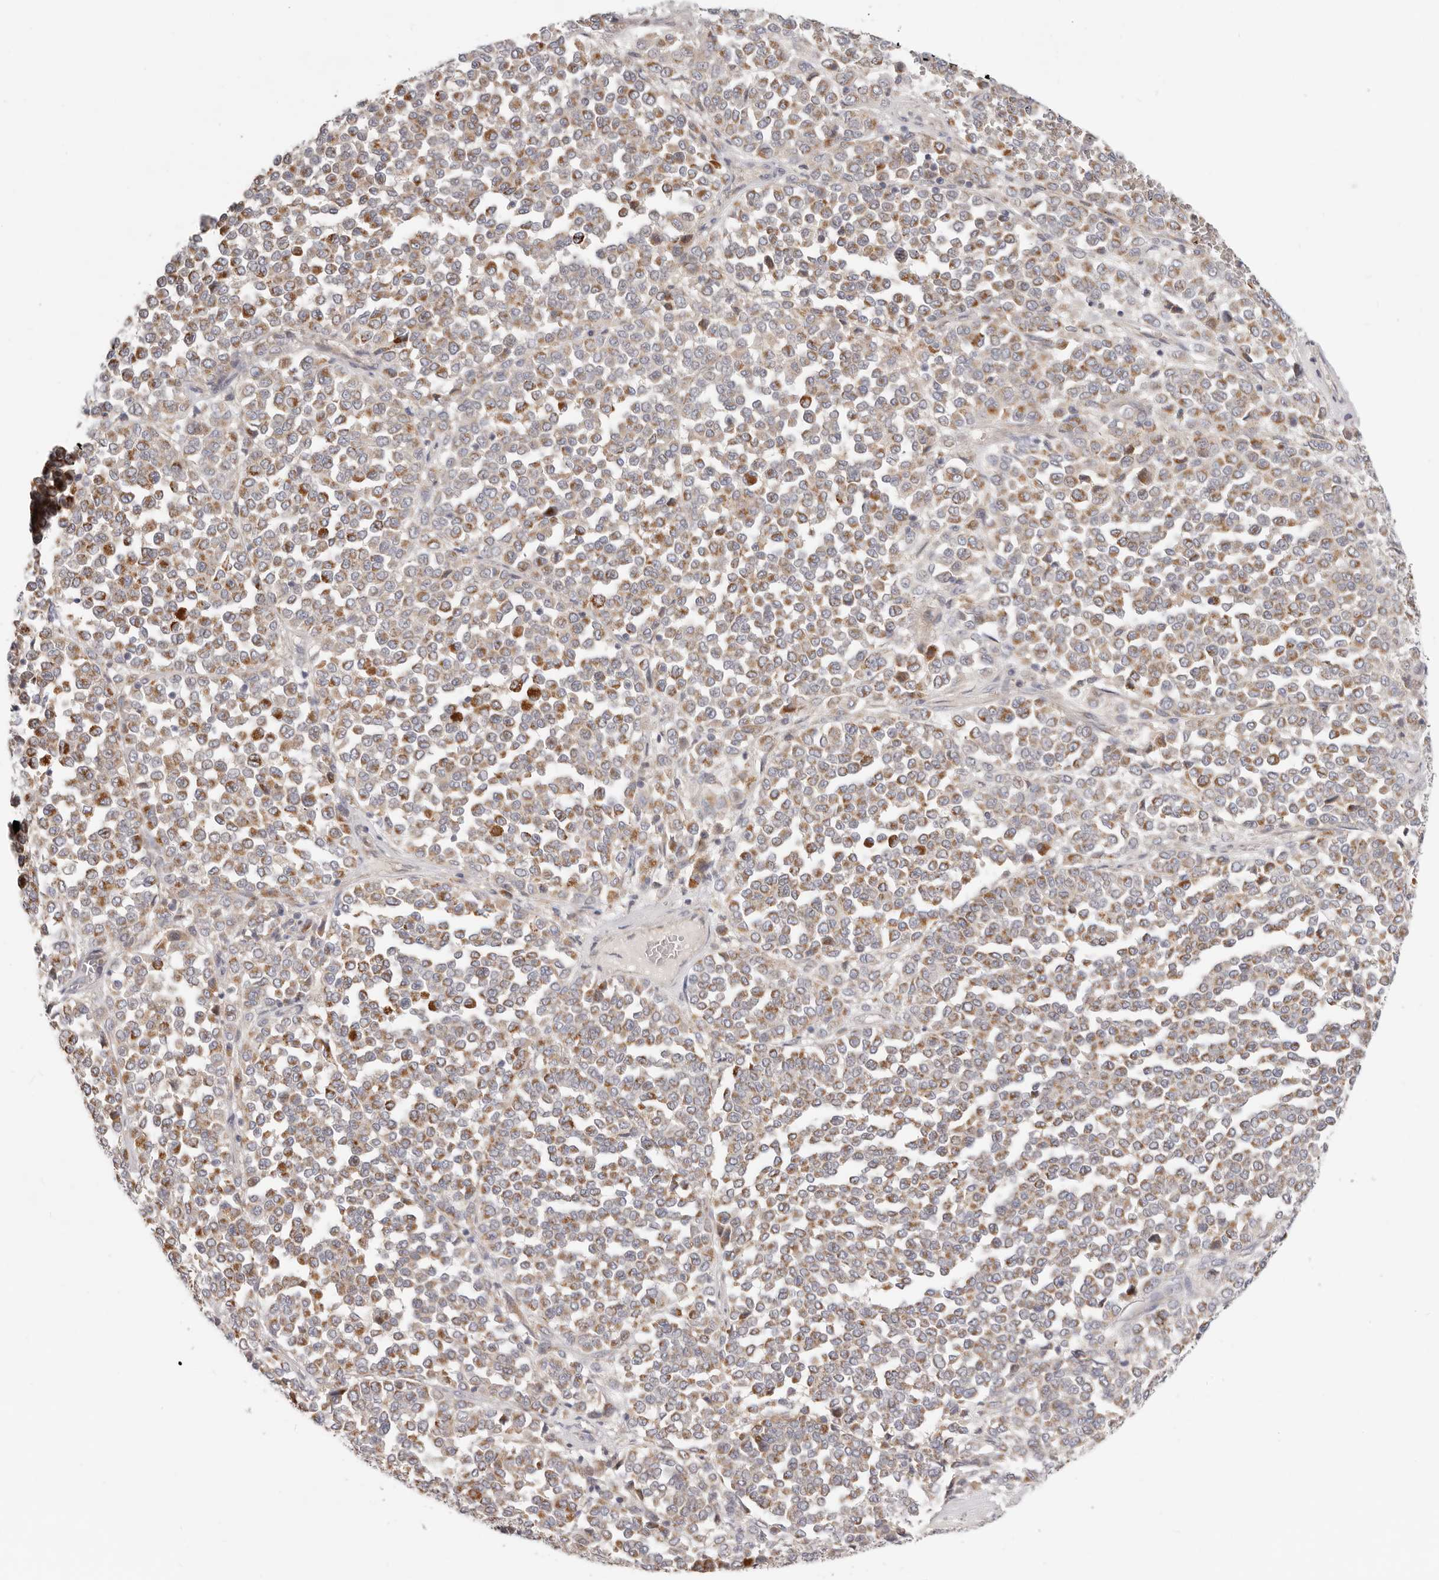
{"staining": {"intensity": "moderate", "quantity": ">75%", "location": "cytoplasmic/membranous"}, "tissue": "melanoma", "cell_type": "Tumor cells", "image_type": "cancer", "snomed": [{"axis": "morphology", "description": "Malignant melanoma, Metastatic site"}, {"axis": "topography", "description": "Pancreas"}], "caption": "Human melanoma stained with a protein marker demonstrates moderate staining in tumor cells.", "gene": "TFB2M", "patient": {"sex": "female", "age": 30}}